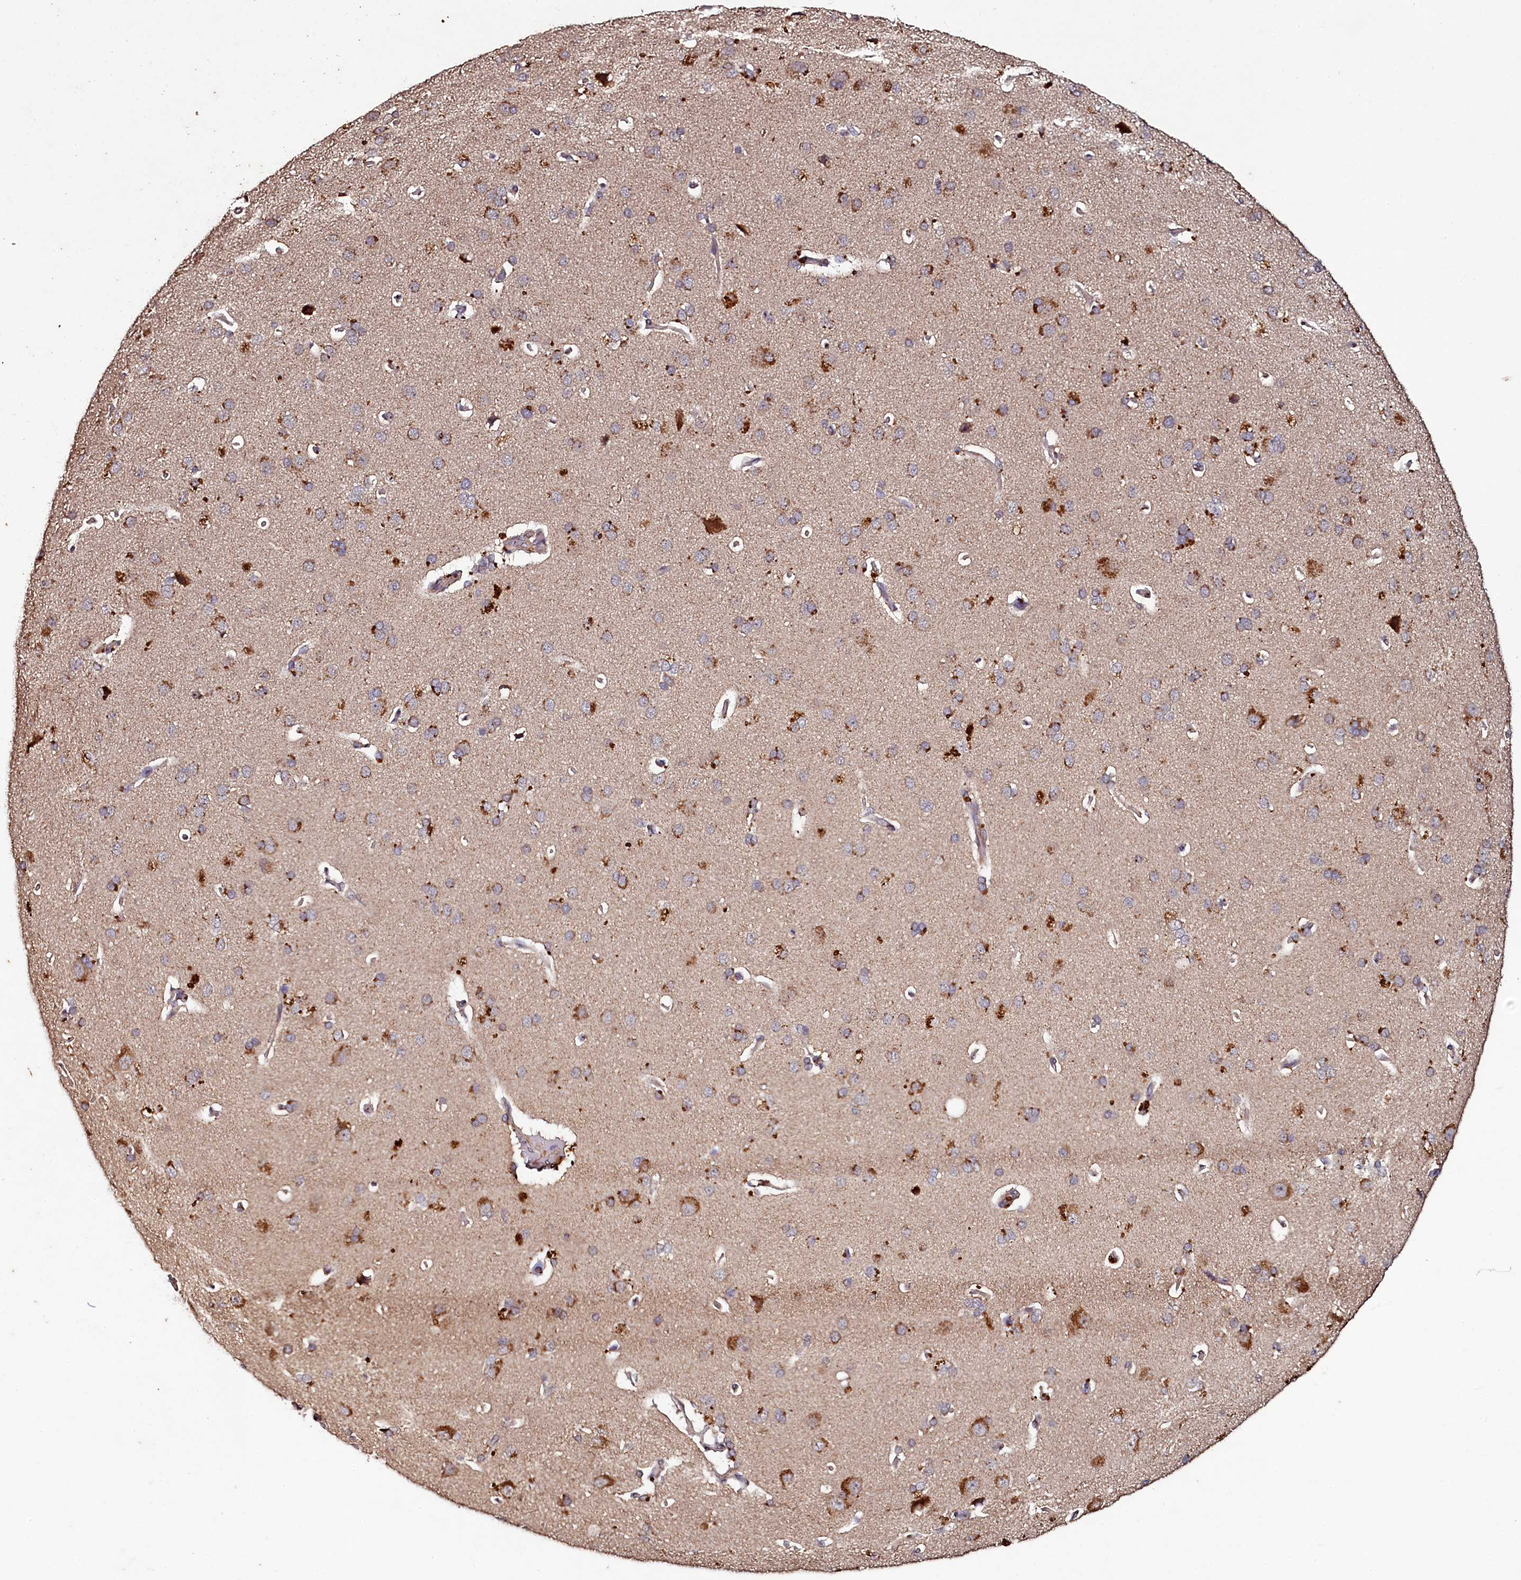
{"staining": {"intensity": "weak", "quantity": ">75%", "location": "cytoplasmic/membranous"}, "tissue": "cerebral cortex", "cell_type": "Endothelial cells", "image_type": "normal", "snomed": [{"axis": "morphology", "description": "Normal tissue, NOS"}, {"axis": "topography", "description": "Cerebral cortex"}], "caption": "Human cerebral cortex stained for a protein (brown) demonstrates weak cytoplasmic/membranous positive expression in approximately >75% of endothelial cells.", "gene": "SEC24C", "patient": {"sex": "male", "age": 62}}